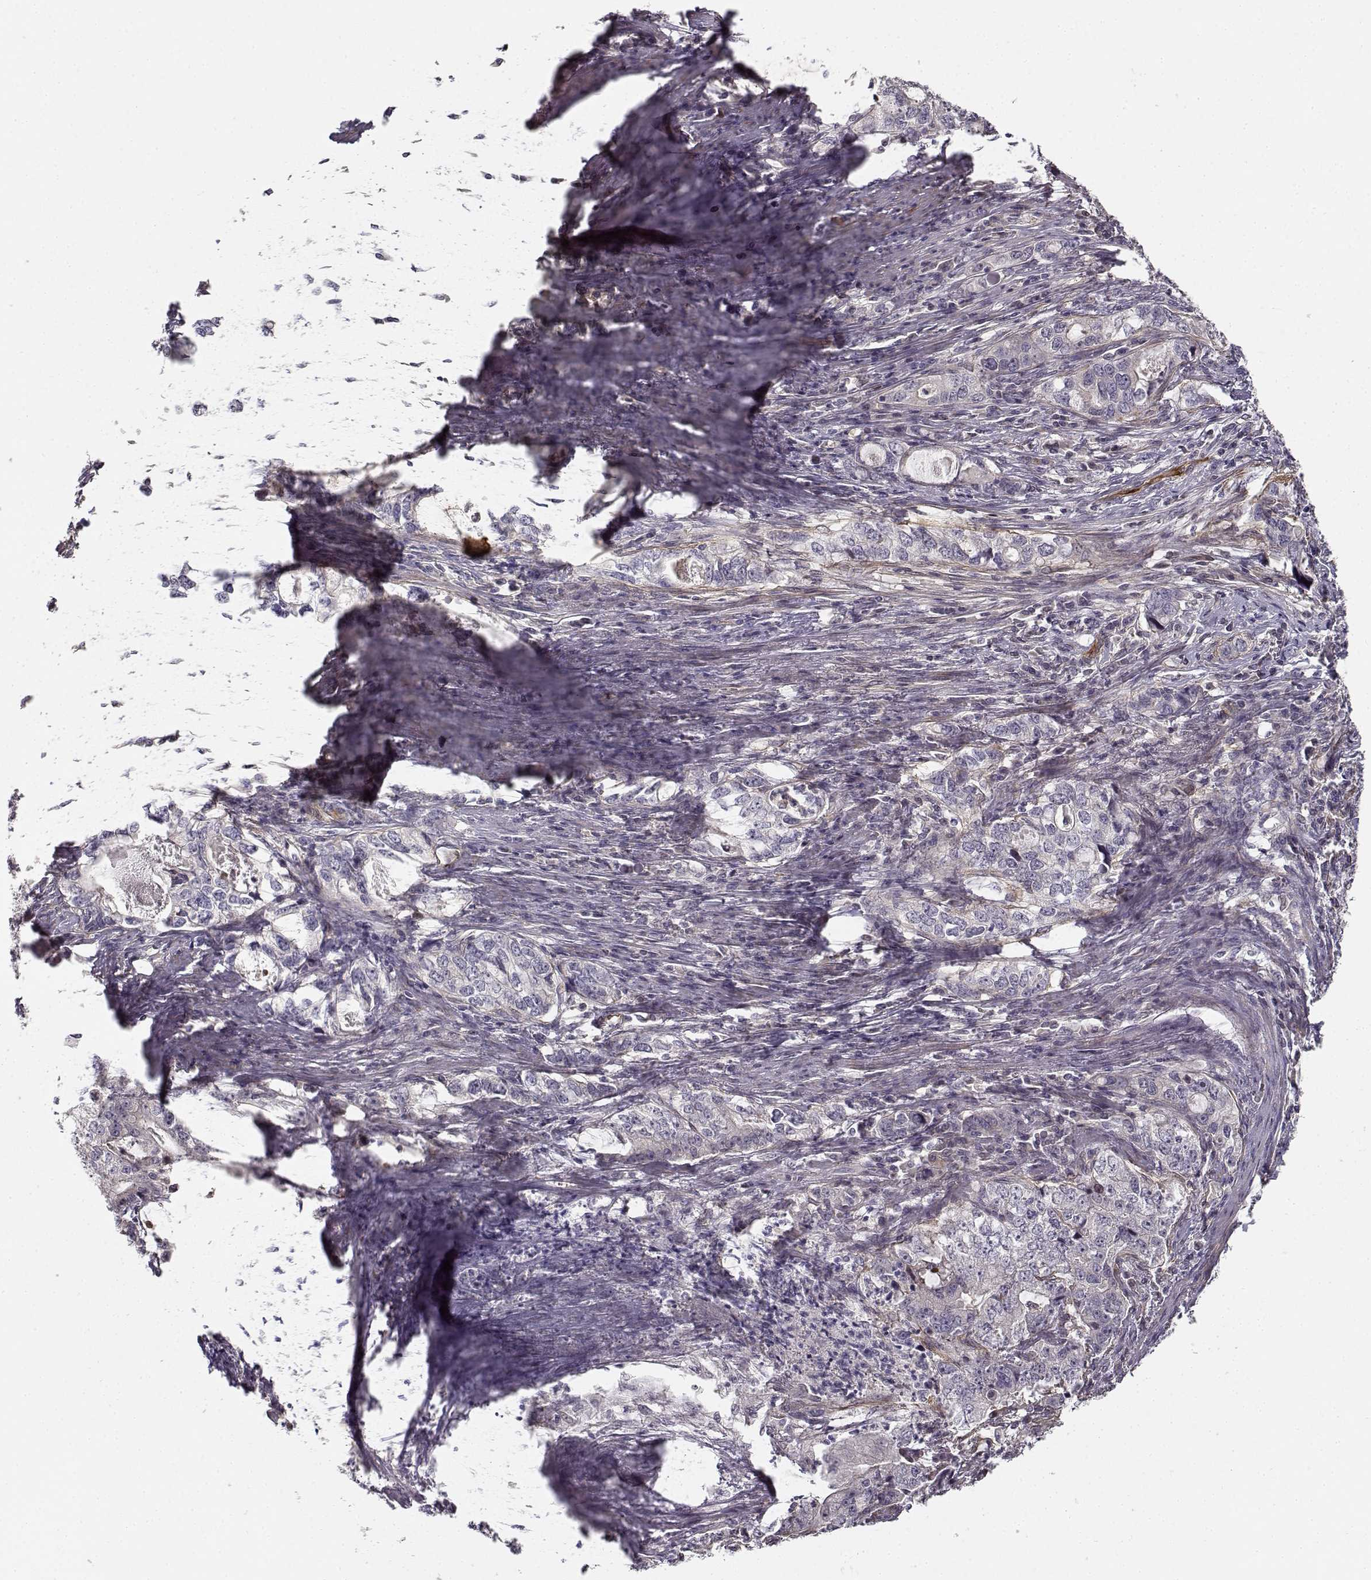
{"staining": {"intensity": "negative", "quantity": "none", "location": "none"}, "tissue": "stomach cancer", "cell_type": "Tumor cells", "image_type": "cancer", "snomed": [{"axis": "morphology", "description": "Adenocarcinoma, NOS"}, {"axis": "topography", "description": "Stomach, lower"}], "caption": "IHC histopathology image of human stomach cancer stained for a protein (brown), which reveals no expression in tumor cells. (DAB immunohistochemistry (IHC) with hematoxylin counter stain).", "gene": "RGS9BP", "patient": {"sex": "female", "age": 72}}